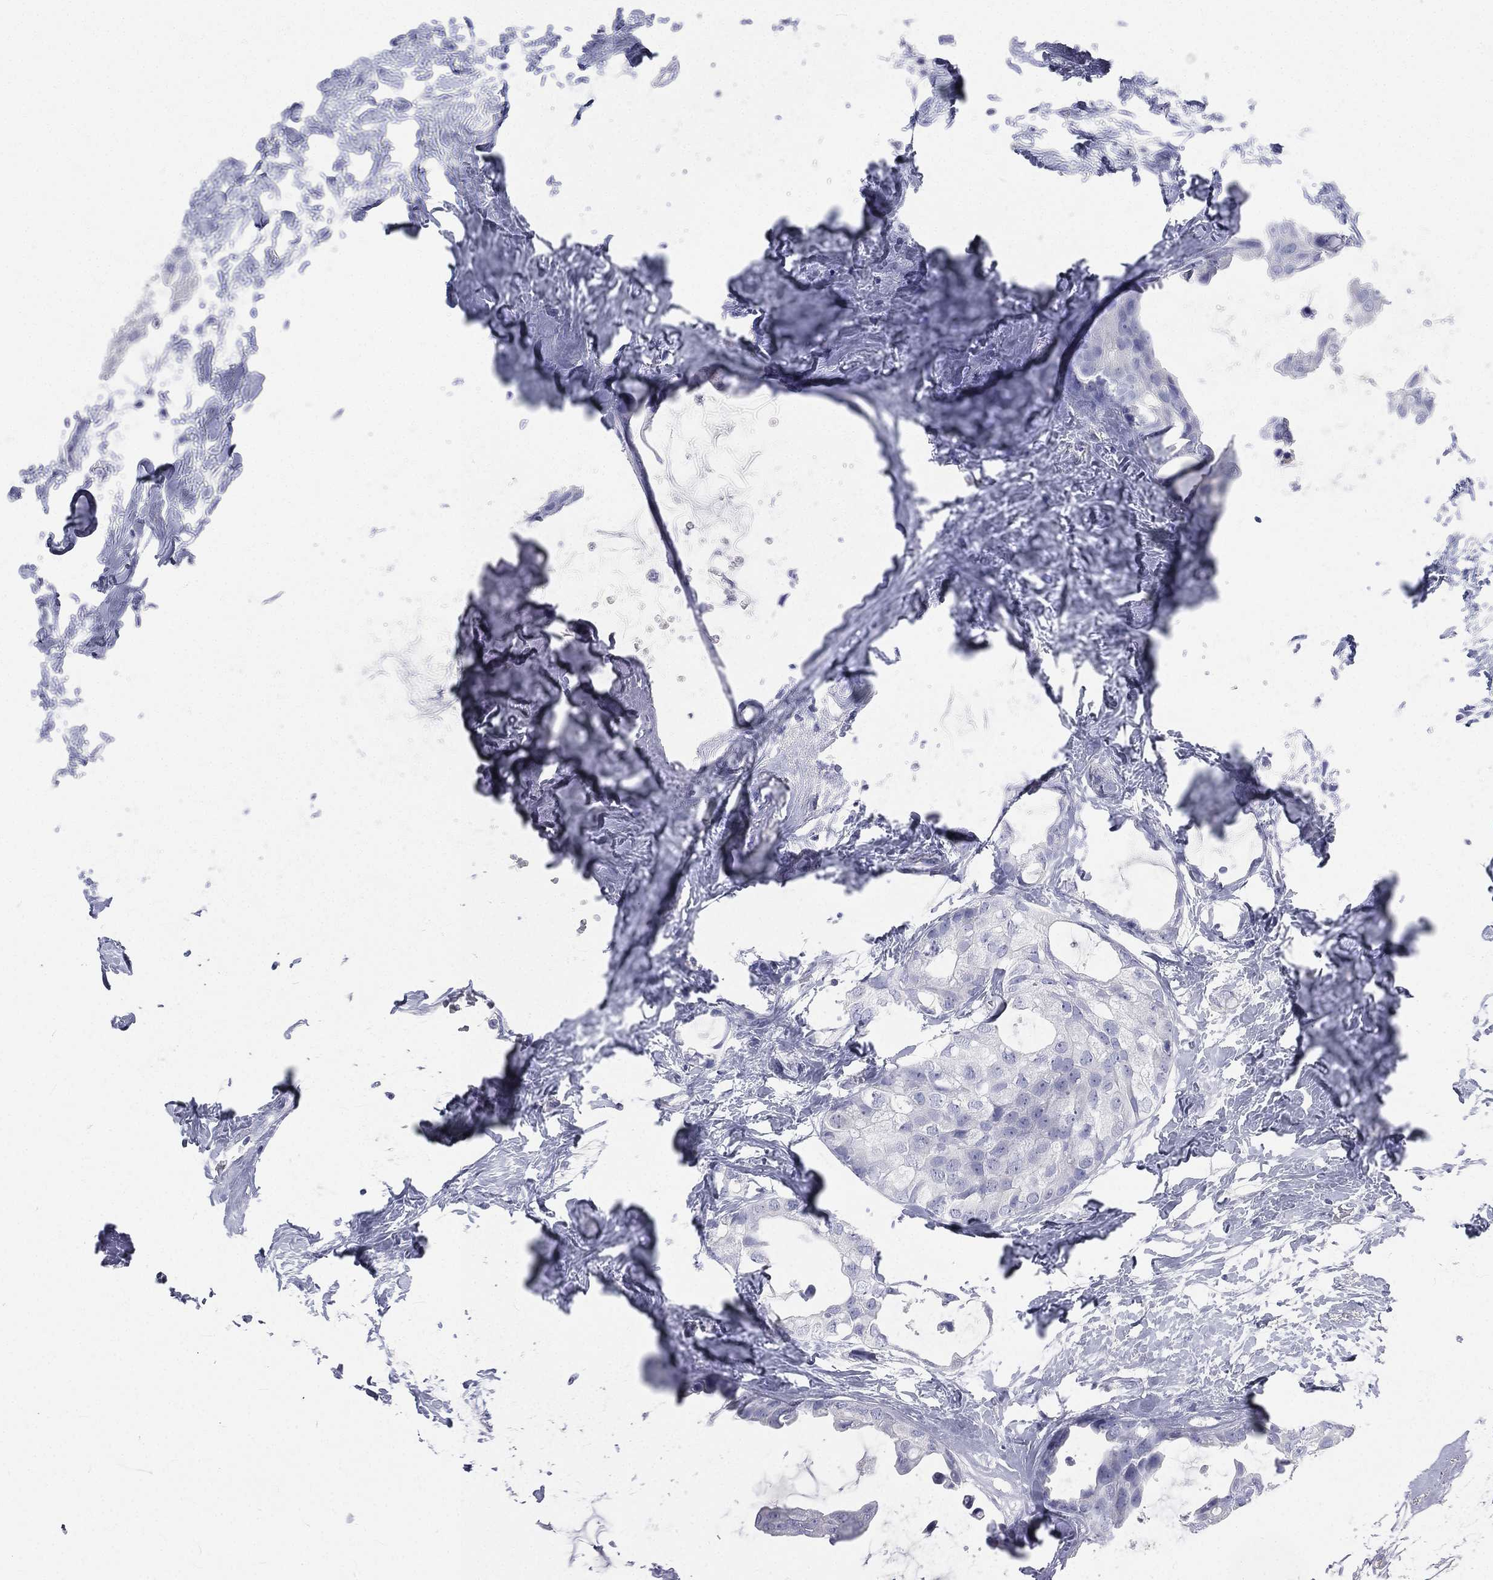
{"staining": {"intensity": "negative", "quantity": "none", "location": "none"}, "tissue": "breast cancer", "cell_type": "Tumor cells", "image_type": "cancer", "snomed": [{"axis": "morphology", "description": "Duct carcinoma"}, {"axis": "topography", "description": "Breast"}], "caption": "A high-resolution micrograph shows IHC staining of breast cancer, which reveals no significant staining in tumor cells.", "gene": "CD3D", "patient": {"sex": "female", "age": 45}}